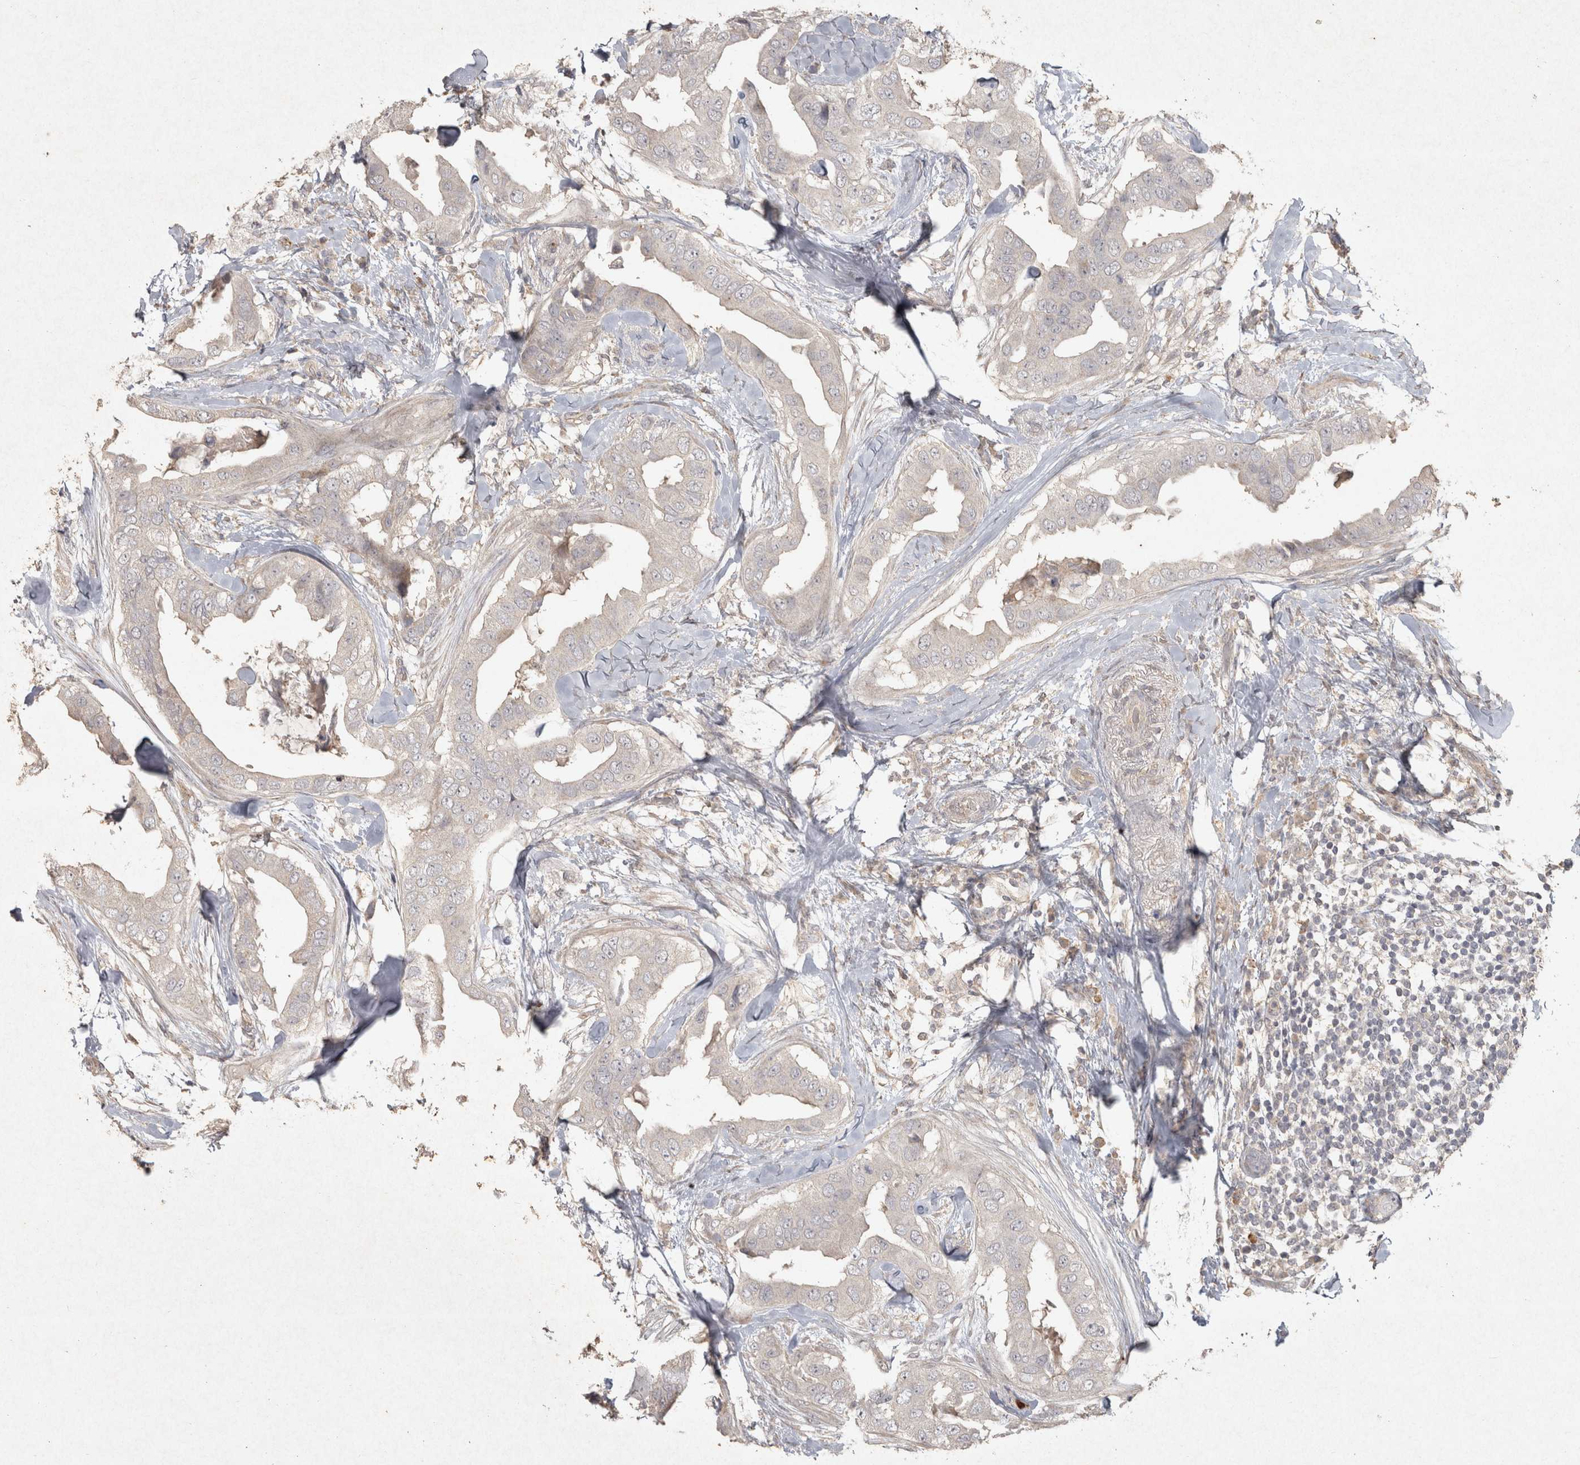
{"staining": {"intensity": "weak", "quantity": "25%-75%", "location": "cytoplasmic/membranous"}, "tissue": "breast cancer", "cell_type": "Tumor cells", "image_type": "cancer", "snomed": [{"axis": "morphology", "description": "Duct carcinoma"}, {"axis": "topography", "description": "Breast"}], "caption": "Human infiltrating ductal carcinoma (breast) stained with a brown dye demonstrates weak cytoplasmic/membranous positive staining in about 25%-75% of tumor cells.", "gene": "OSTN", "patient": {"sex": "female", "age": 40}}